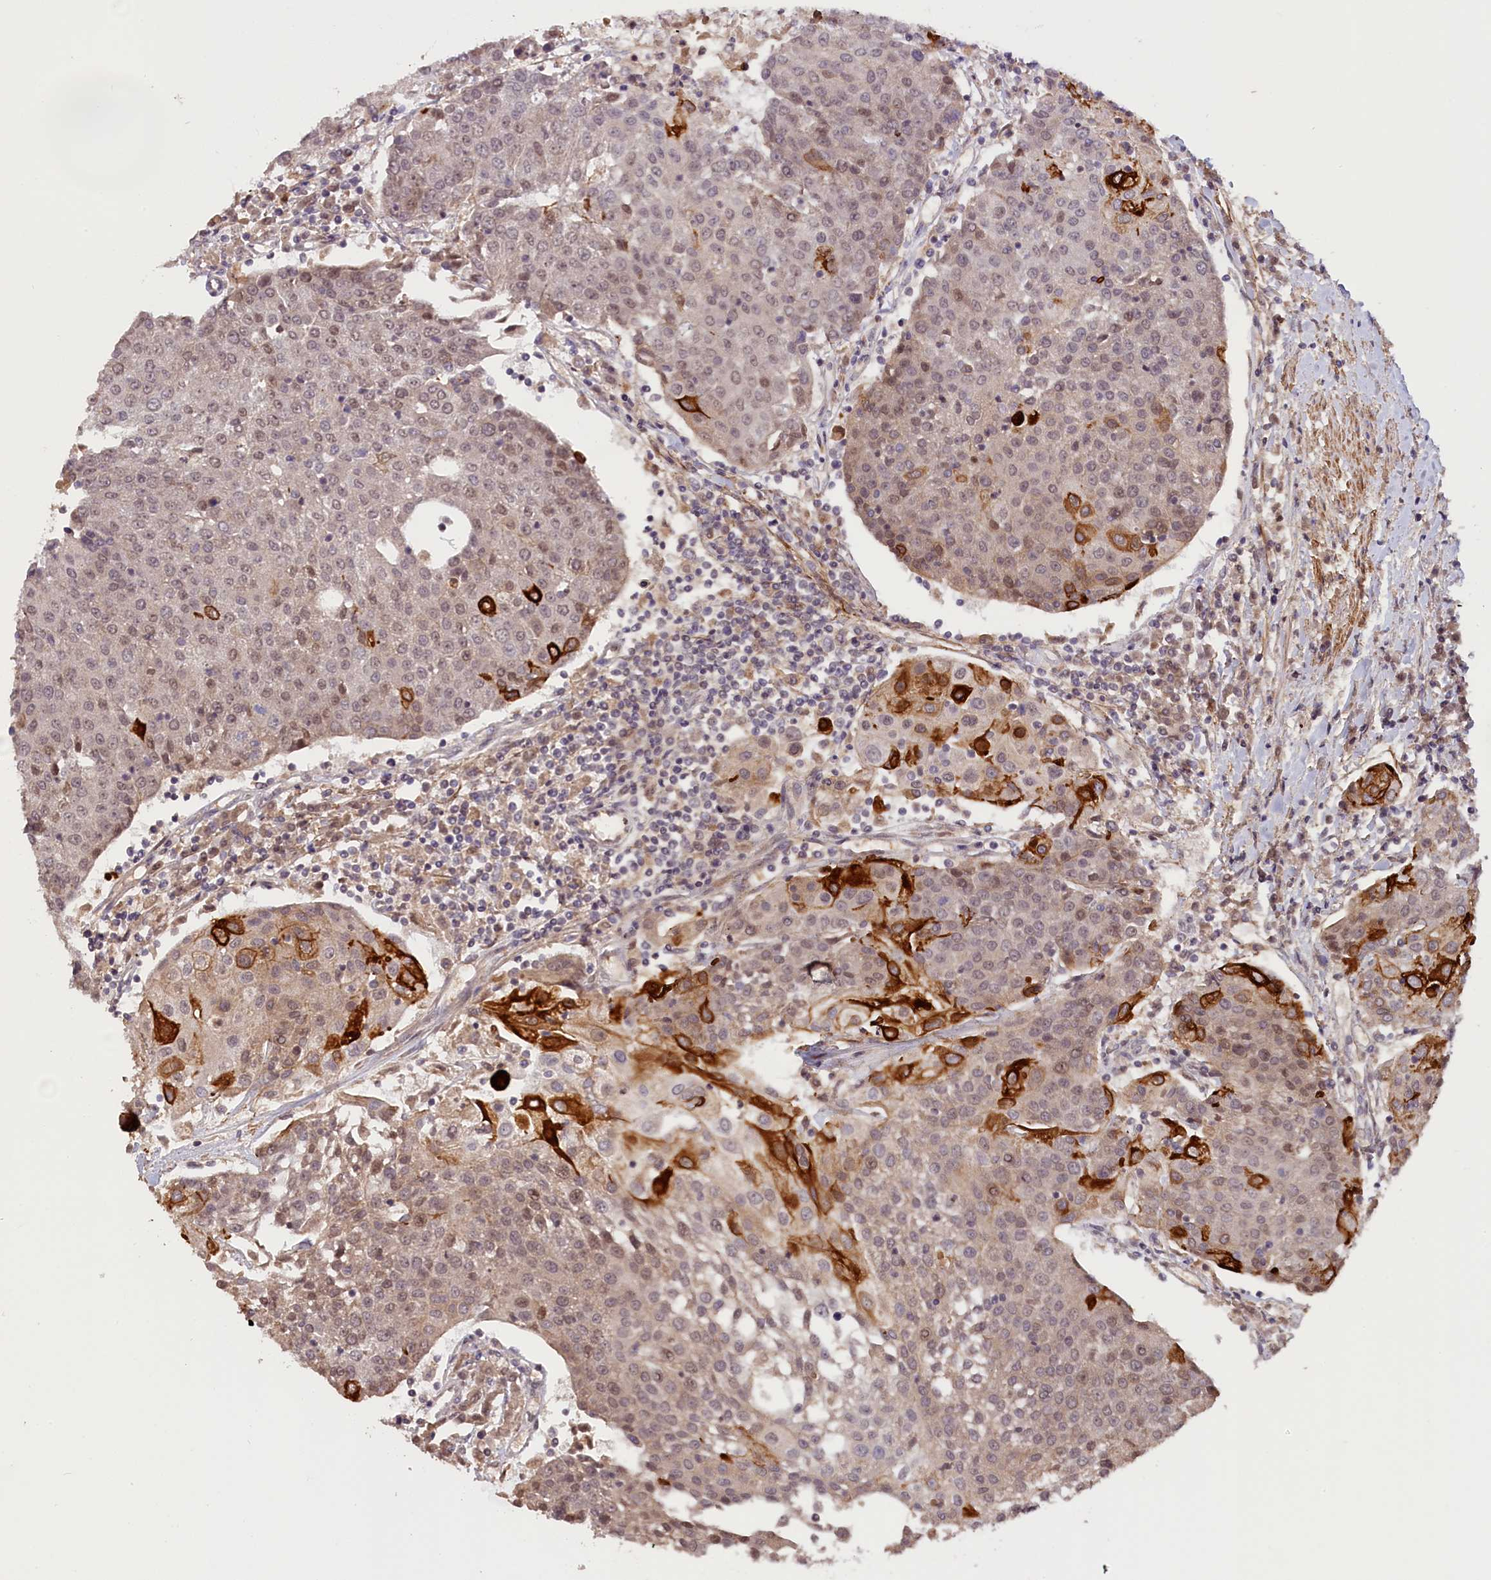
{"staining": {"intensity": "strong", "quantity": "<25%", "location": "cytoplasmic/membranous,nuclear"}, "tissue": "urothelial cancer", "cell_type": "Tumor cells", "image_type": "cancer", "snomed": [{"axis": "morphology", "description": "Urothelial carcinoma, High grade"}, {"axis": "topography", "description": "Urinary bladder"}], "caption": "Tumor cells reveal strong cytoplasmic/membranous and nuclear staining in approximately <25% of cells in urothelial cancer.", "gene": "ZNF480", "patient": {"sex": "female", "age": 85}}